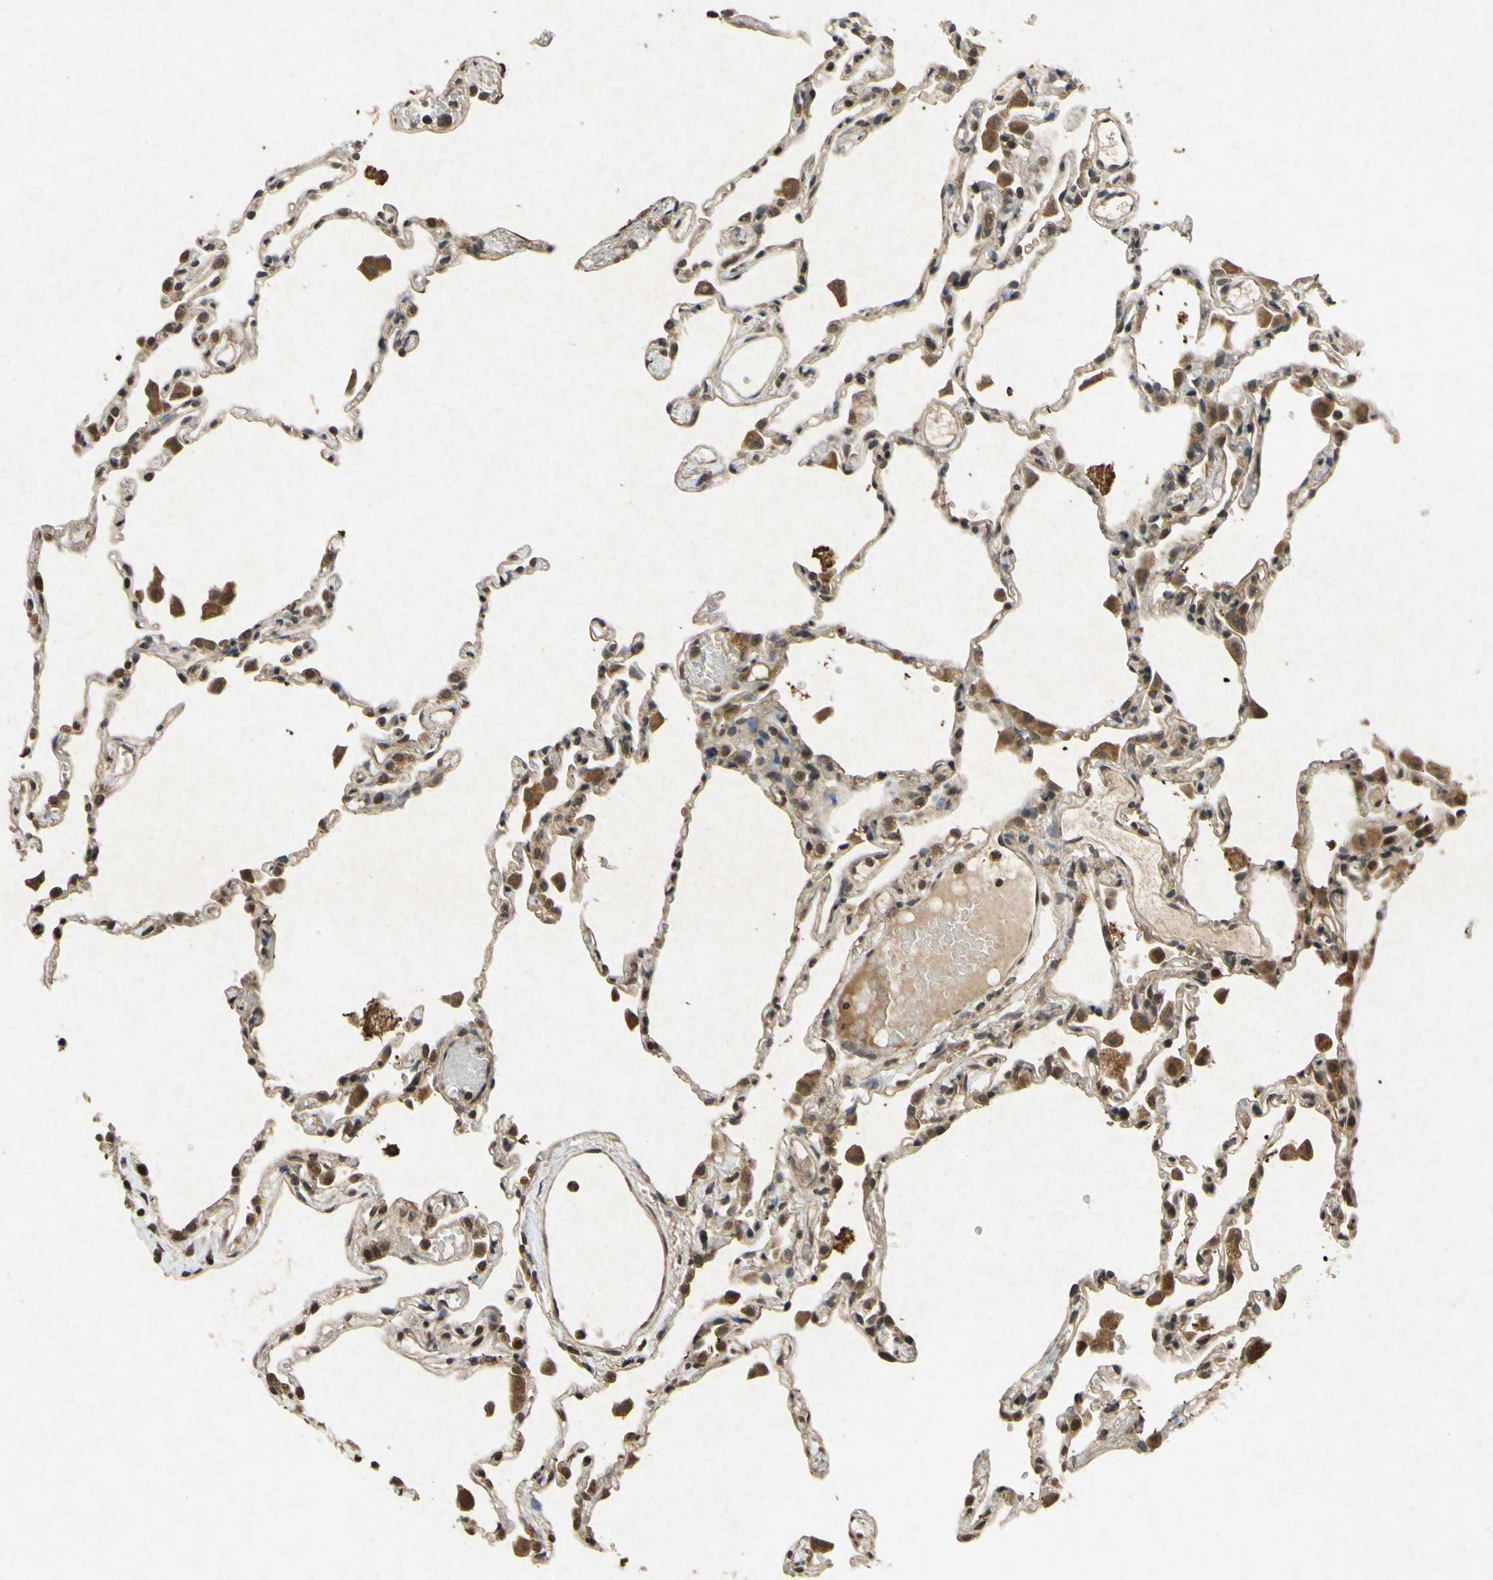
{"staining": {"intensity": "moderate", "quantity": ">75%", "location": "cytoplasmic/membranous,nuclear"}, "tissue": "lung", "cell_type": "Alveolar cells", "image_type": "normal", "snomed": [{"axis": "morphology", "description": "Normal tissue, NOS"}, {"axis": "topography", "description": "Lung"}], "caption": "Immunohistochemistry (IHC) staining of unremarkable lung, which demonstrates medium levels of moderate cytoplasmic/membranous,nuclear expression in about >75% of alveolar cells indicating moderate cytoplasmic/membranous,nuclear protein positivity. The staining was performed using DAB (brown) for protein detection and nuclei were counterstained in hematoxylin (blue).", "gene": "ATP6V1H", "patient": {"sex": "female", "age": 49}}